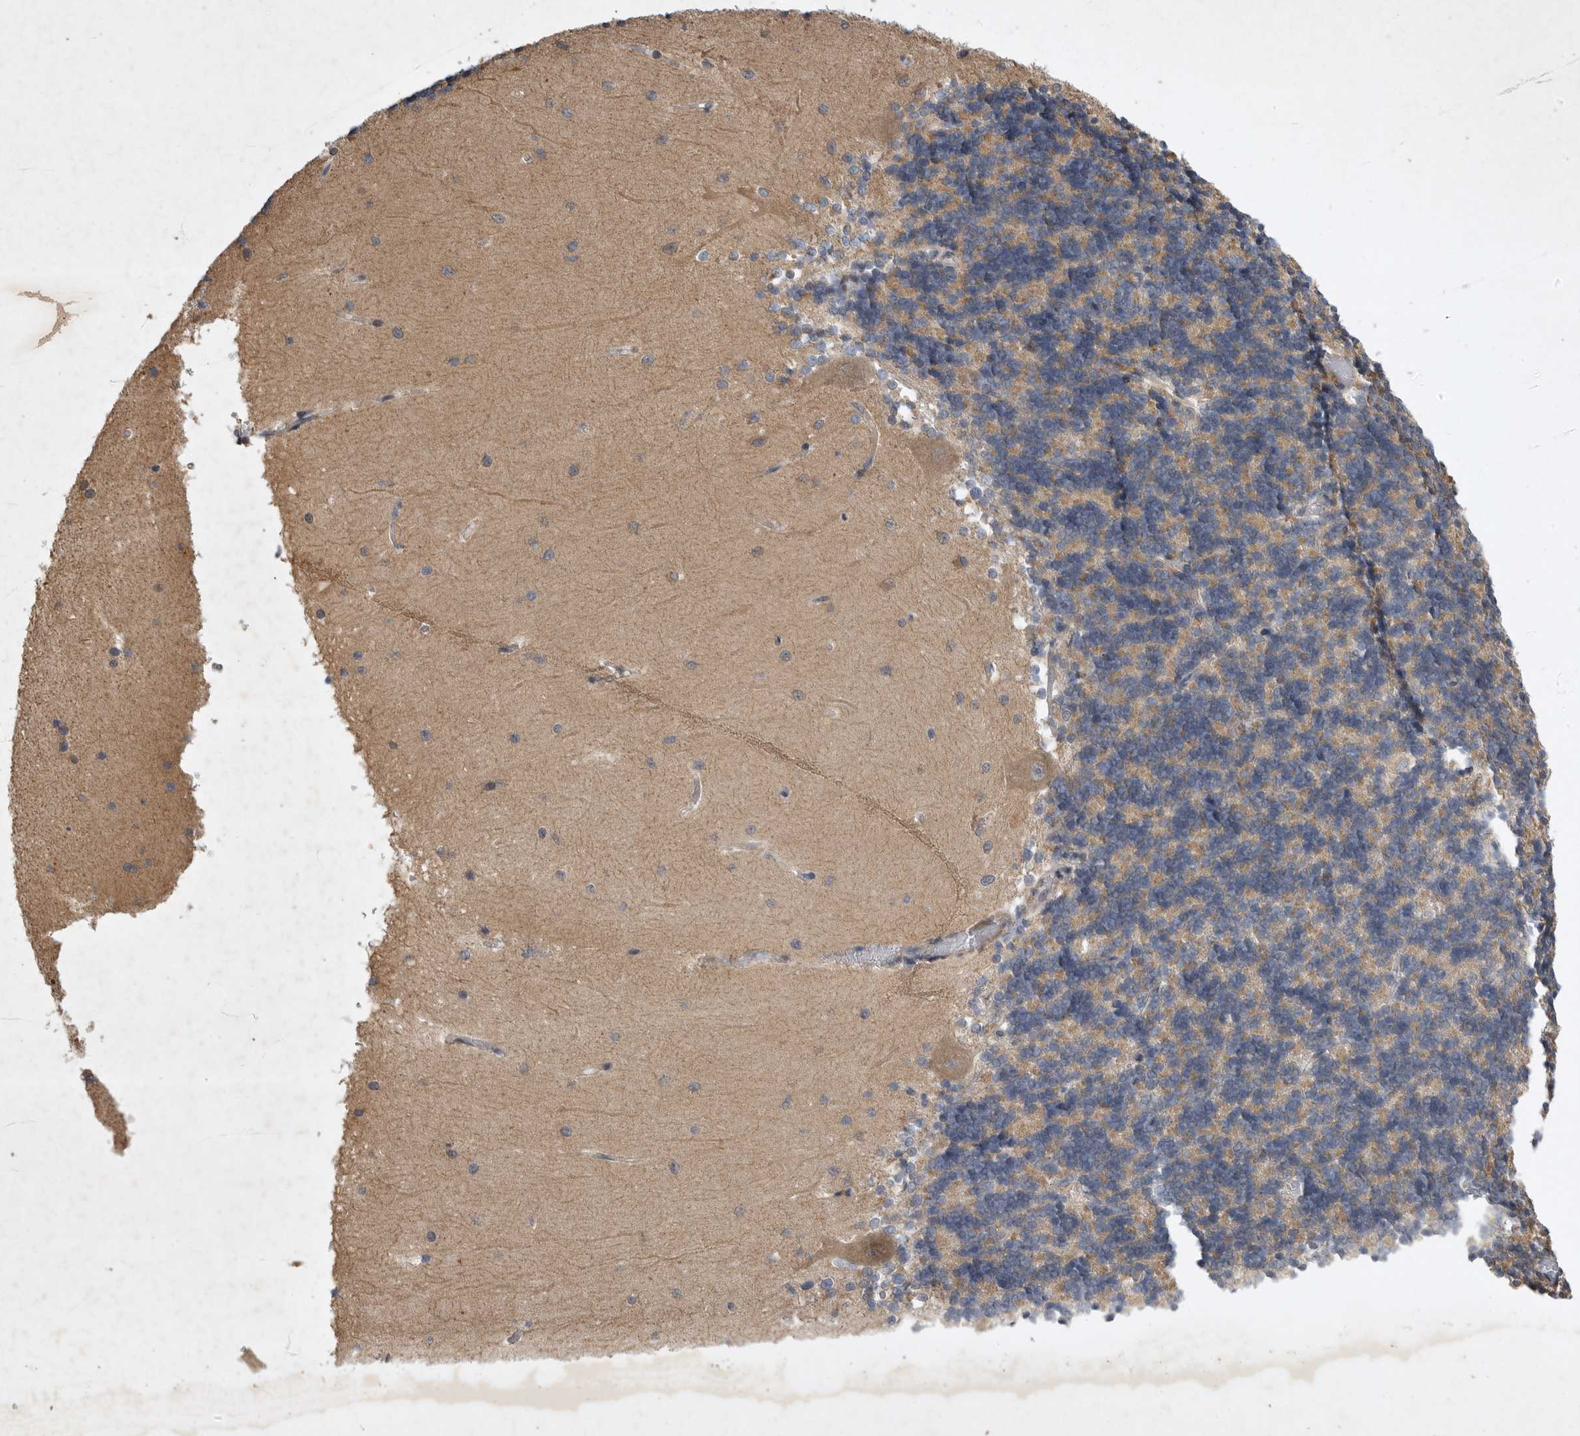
{"staining": {"intensity": "moderate", "quantity": "25%-75%", "location": "cytoplasmic/membranous"}, "tissue": "cerebellum", "cell_type": "Cells in granular layer", "image_type": "normal", "snomed": [{"axis": "morphology", "description": "Normal tissue, NOS"}, {"axis": "topography", "description": "Cerebellum"}], "caption": "Immunohistochemical staining of benign cerebellum reveals 25%-75% levels of moderate cytoplasmic/membranous protein positivity in about 25%-75% of cells in granular layer. (Stains: DAB in brown, nuclei in blue, Microscopy: brightfield microscopy at high magnification).", "gene": "EDEM3", "patient": {"sex": "male", "age": 37}}